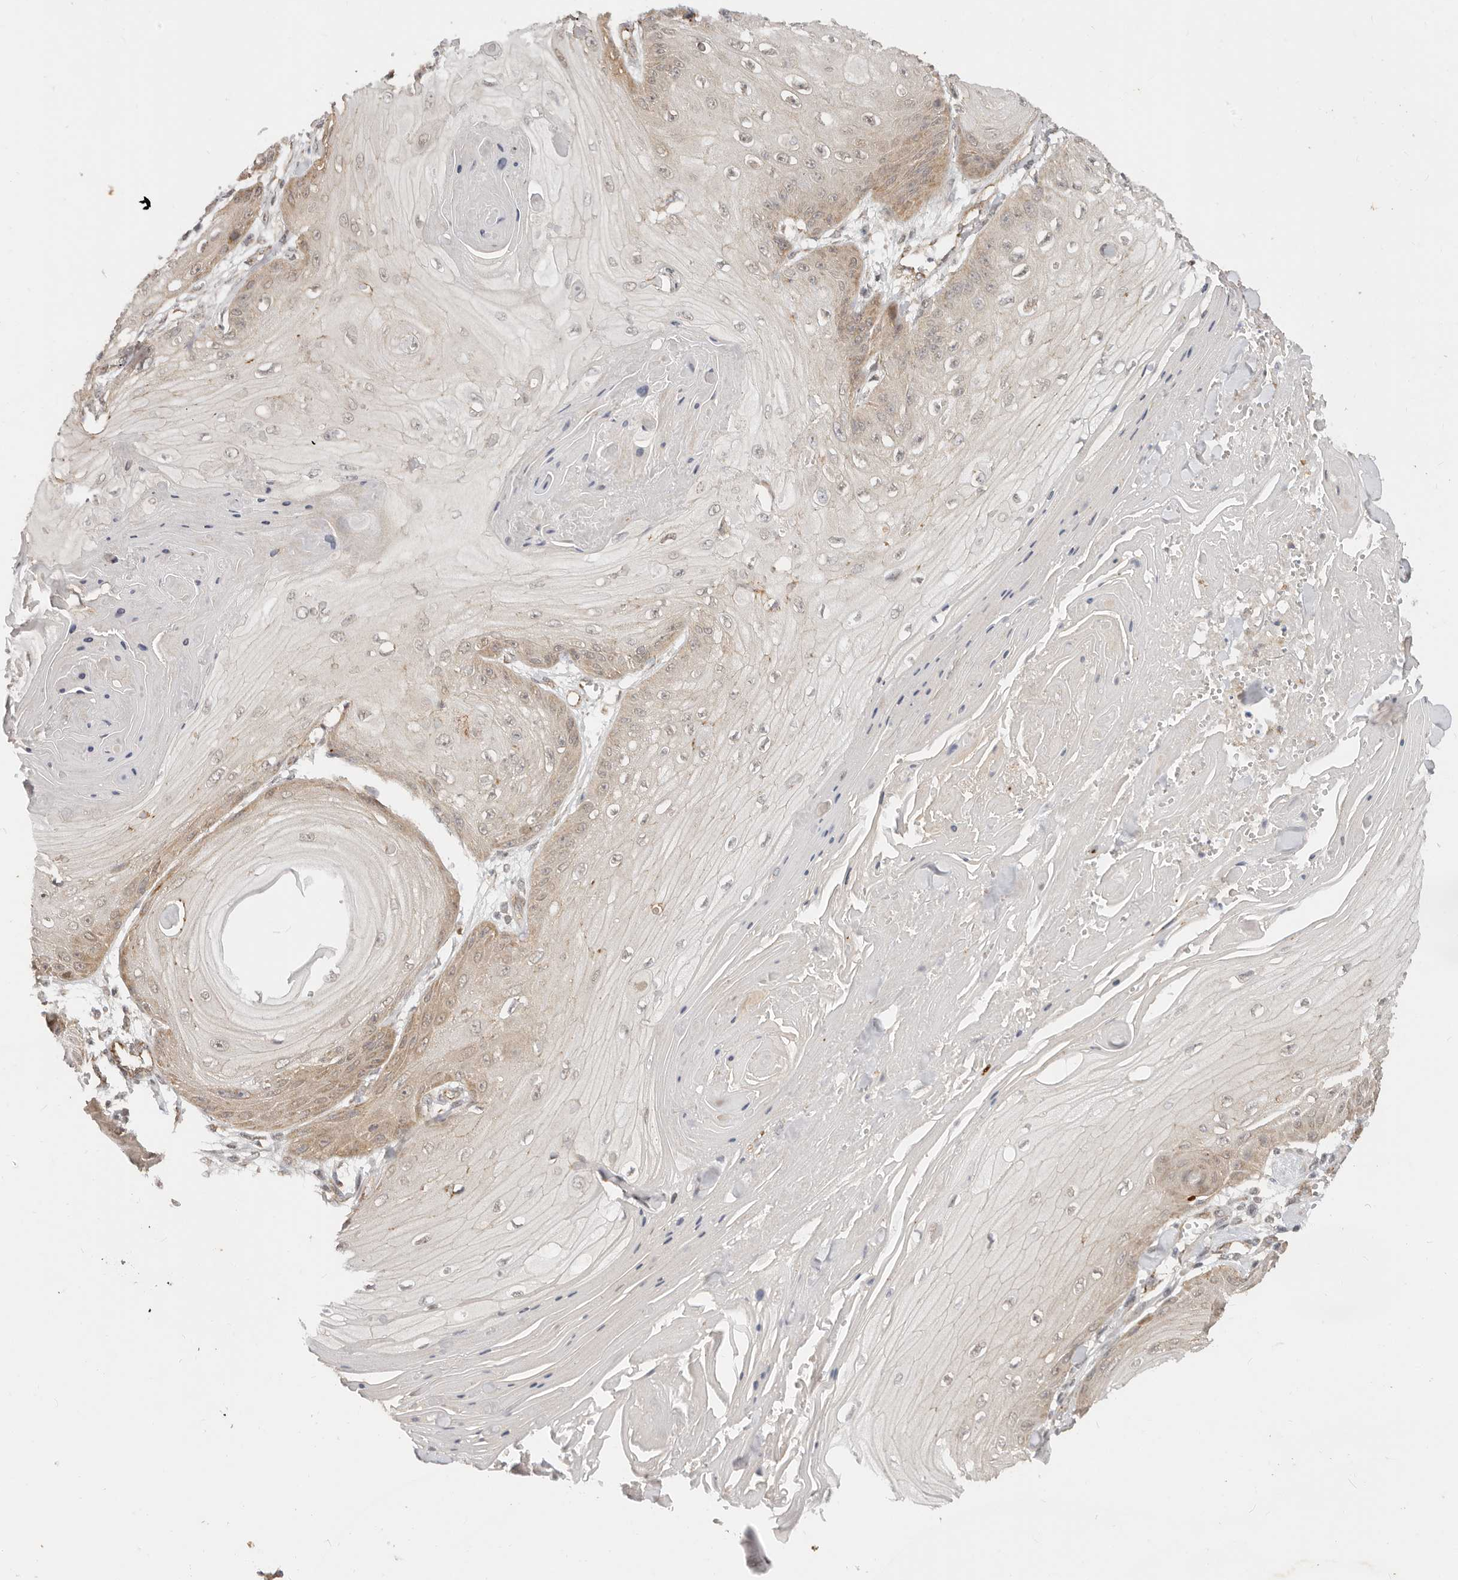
{"staining": {"intensity": "weak", "quantity": "25%-75%", "location": "cytoplasmic/membranous"}, "tissue": "skin cancer", "cell_type": "Tumor cells", "image_type": "cancer", "snomed": [{"axis": "morphology", "description": "Squamous cell carcinoma, NOS"}, {"axis": "topography", "description": "Skin"}], "caption": "Human skin cancer (squamous cell carcinoma) stained with a brown dye demonstrates weak cytoplasmic/membranous positive expression in about 25%-75% of tumor cells.", "gene": "USP49", "patient": {"sex": "male", "age": 74}}